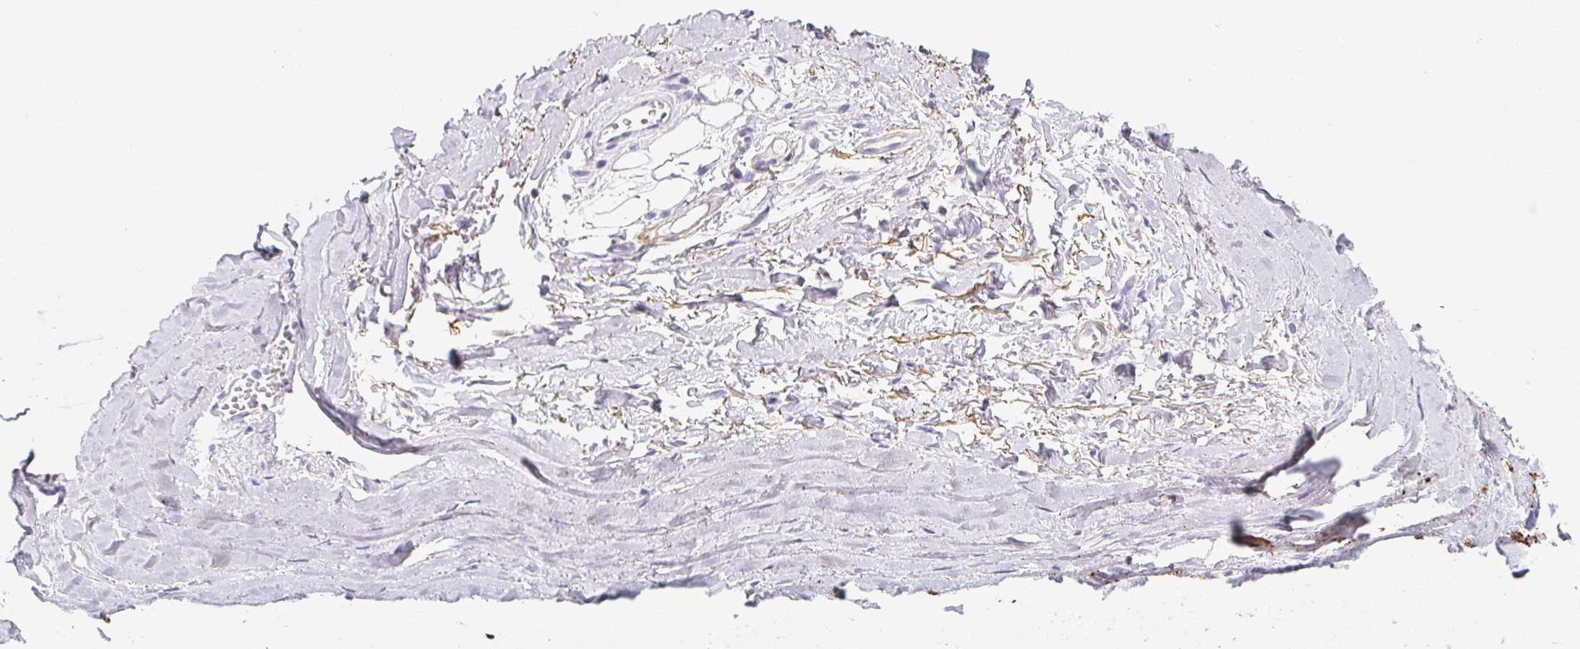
{"staining": {"intensity": "negative", "quantity": "none", "location": "none"}, "tissue": "adipose tissue", "cell_type": "Adipocytes", "image_type": "normal", "snomed": [{"axis": "morphology", "description": "Normal tissue, NOS"}, {"axis": "topography", "description": "Cartilage tissue"}, {"axis": "topography", "description": "Nasopharynx"}, {"axis": "topography", "description": "Thyroid gland"}], "caption": "The photomicrograph shows no significant expression in adipocytes of adipose tissue.", "gene": "VTN", "patient": {"sex": "male", "age": 63}}